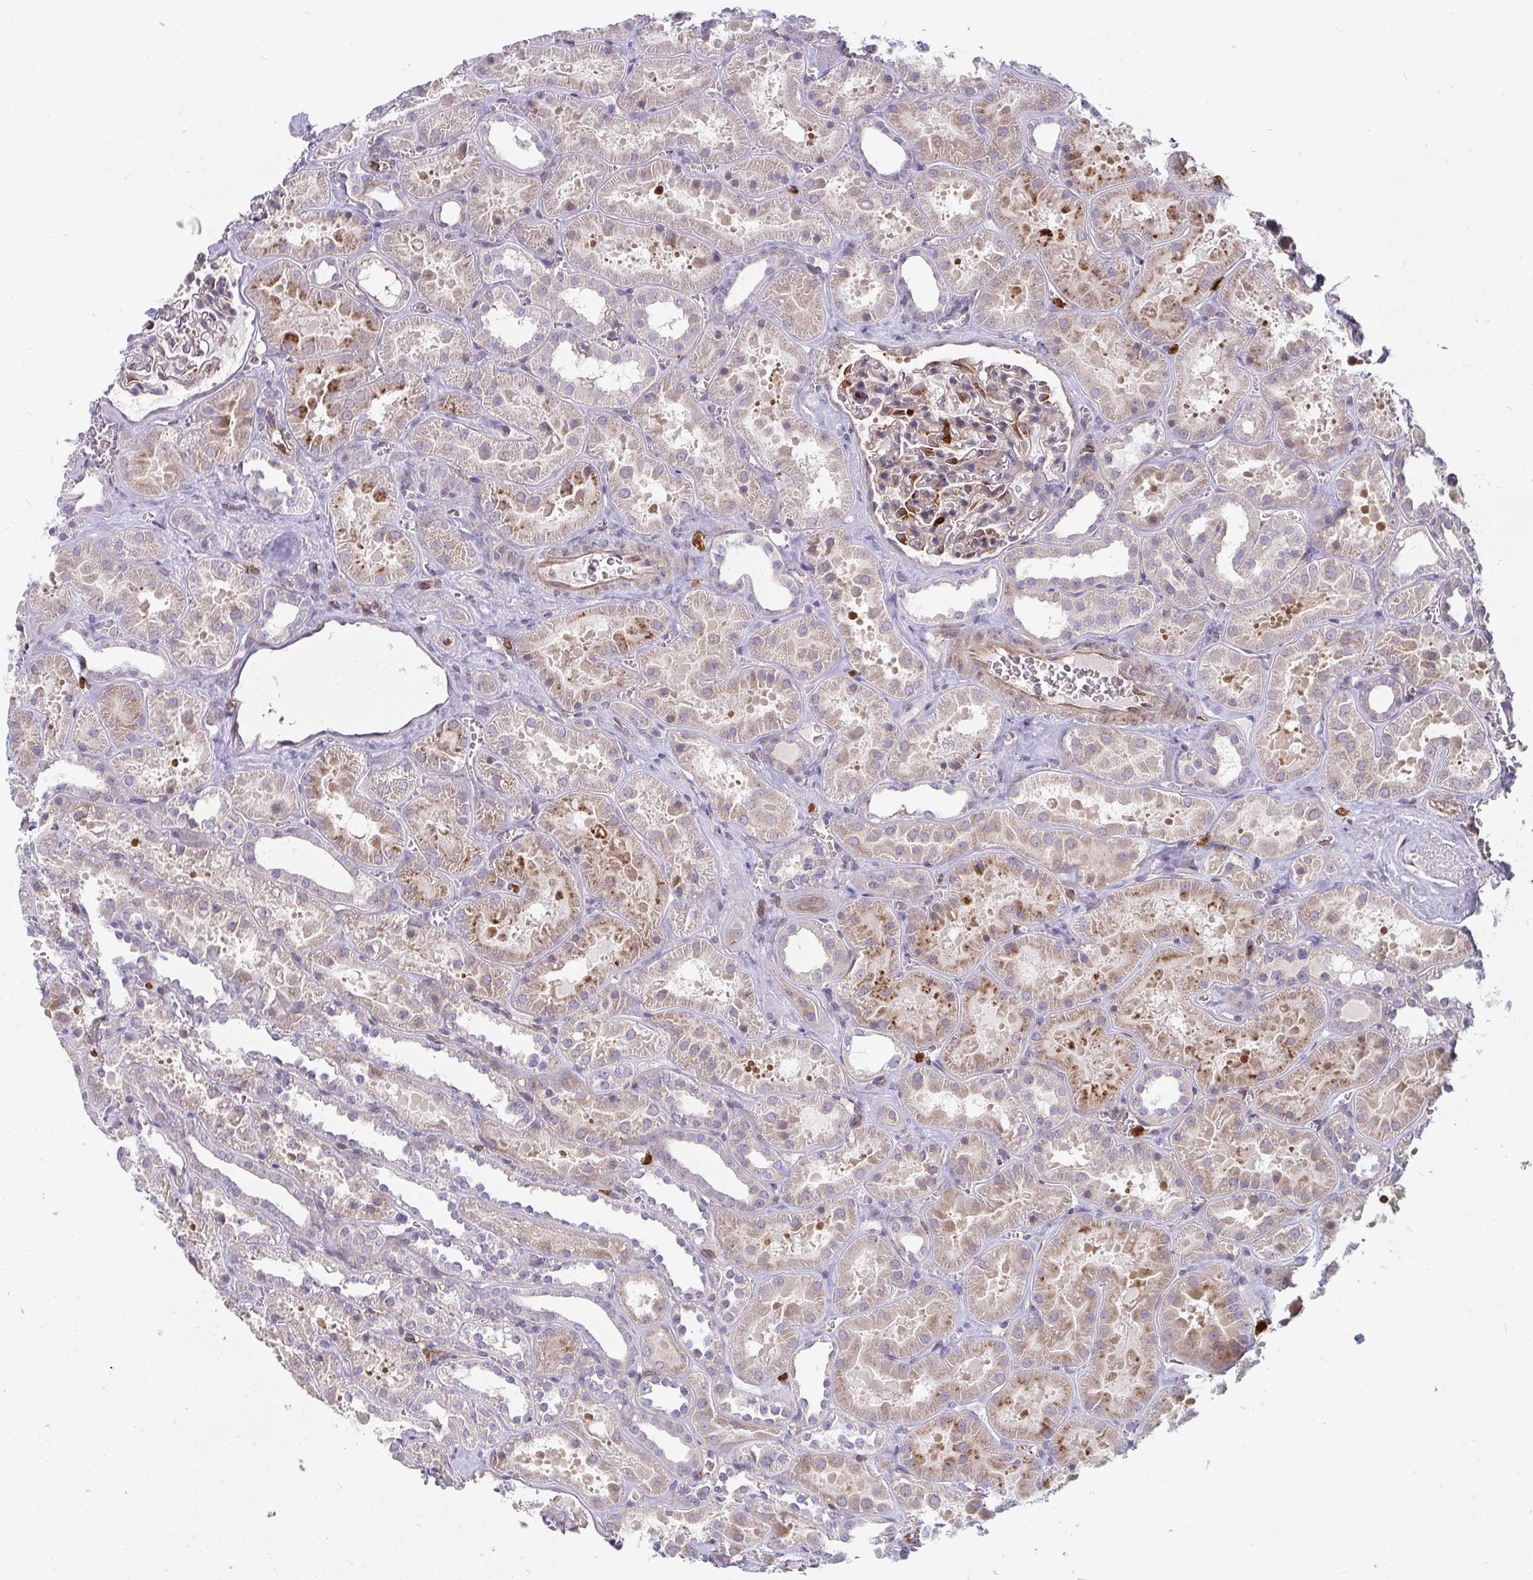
{"staining": {"intensity": "moderate", "quantity": "<25%", "location": "cytoplasmic/membranous"}, "tissue": "kidney", "cell_type": "Cells in glomeruli", "image_type": "normal", "snomed": [{"axis": "morphology", "description": "Normal tissue, NOS"}, {"axis": "topography", "description": "Kidney"}], "caption": "Immunohistochemical staining of normal kidney reveals <25% levels of moderate cytoplasmic/membranous protein staining in about <25% of cells in glomeruli.", "gene": "CSF3R", "patient": {"sex": "female", "age": 41}}